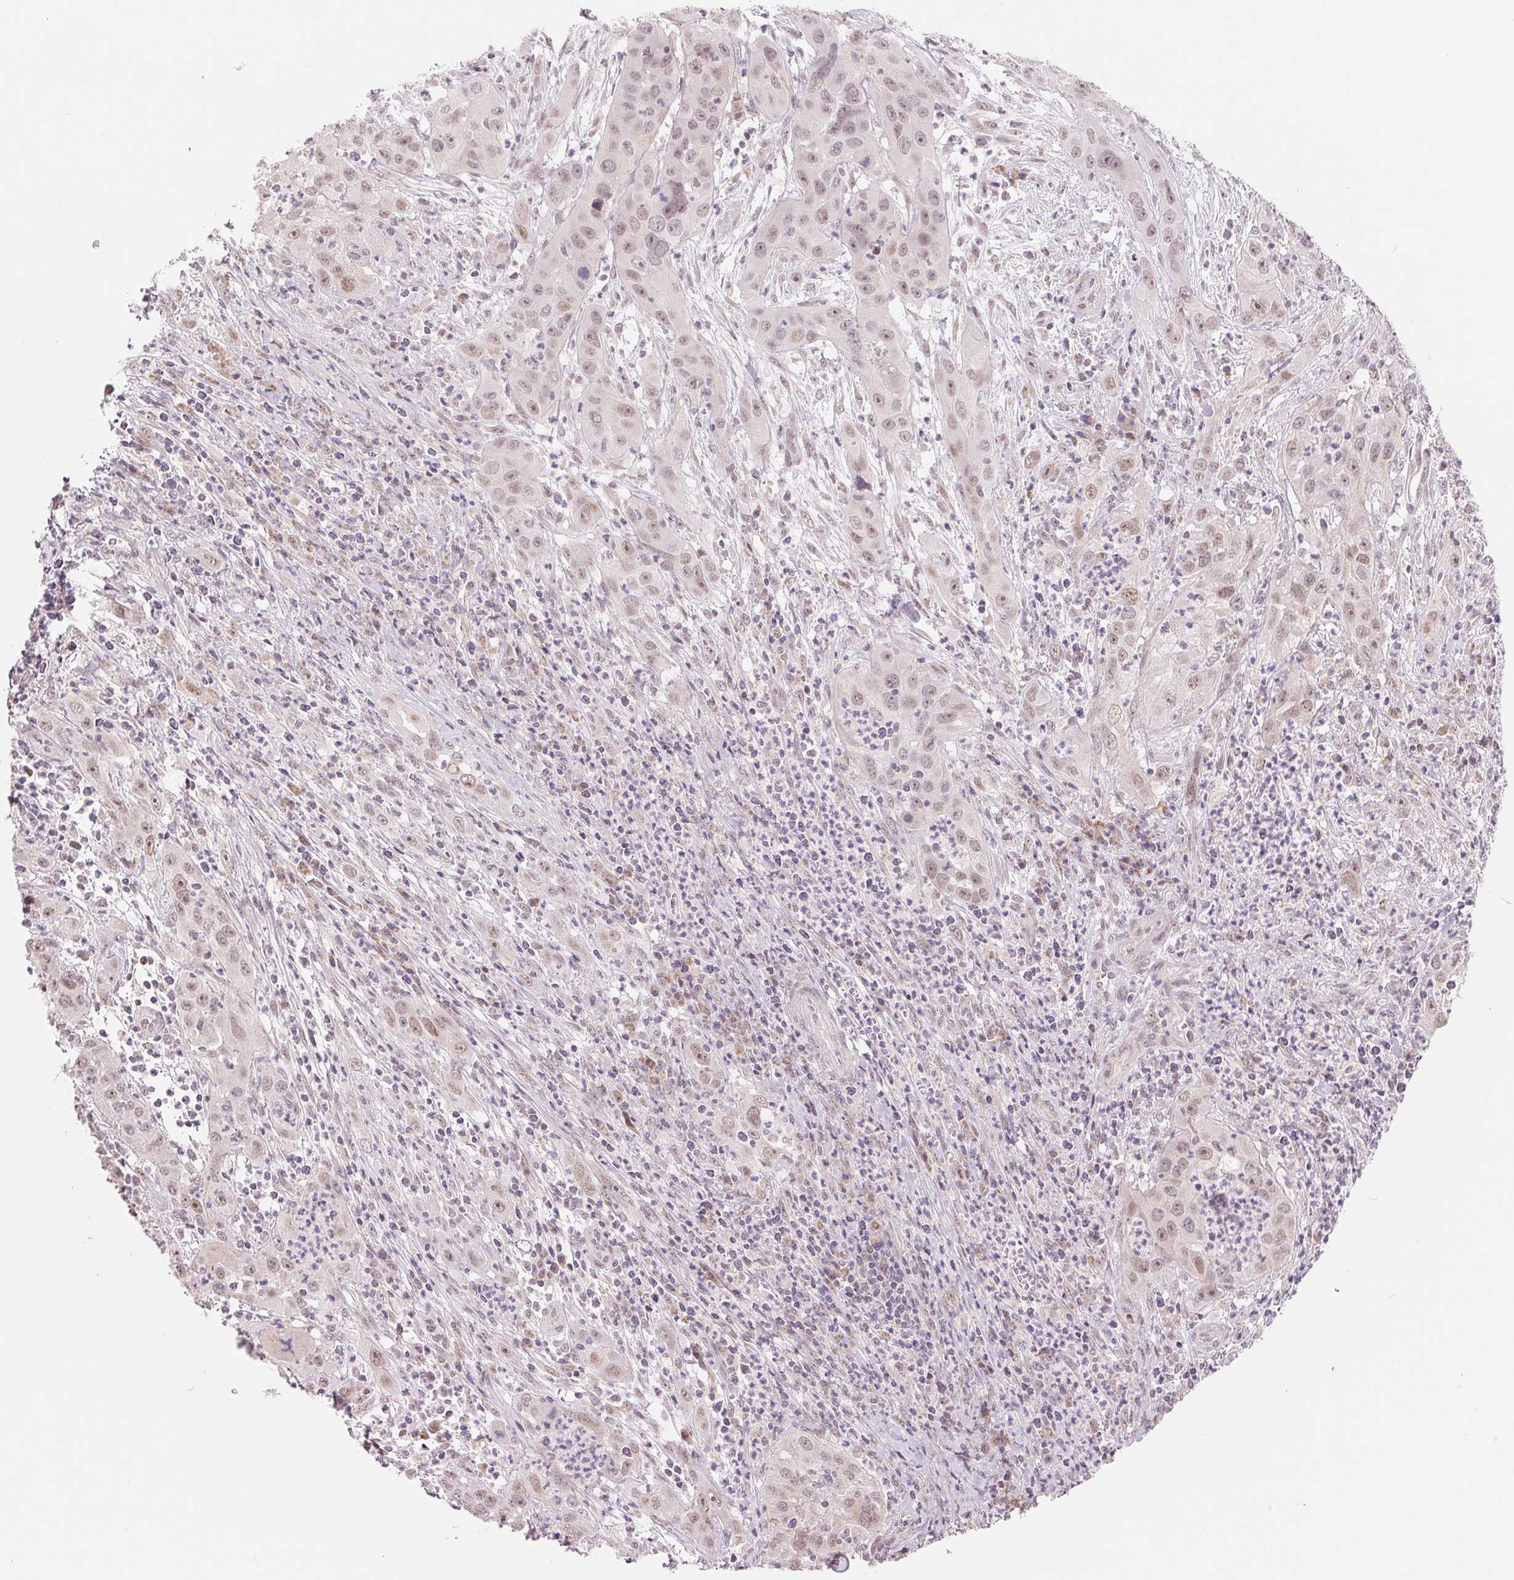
{"staining": {"intensity": "weak", "quantity": "<25%", "location": "nuclear"}, "tissue": "cervical cancer", "cell_type": "Tumor cells", "image_type": "cancer", "snomed": [{"axis": "morphology", "description": "Squamous cell carcinoma, NOS"}, {"axis": "topography", "description": "Cervix"}], "caption": "An IHC histopathology image of cervical squamous cell carcinoma is shown. There is no staining in tumor cells of cervical squamous cell carcinoma.", "gene": "ARHGAP32", "patient": {"sex": "female", "age": 32}}